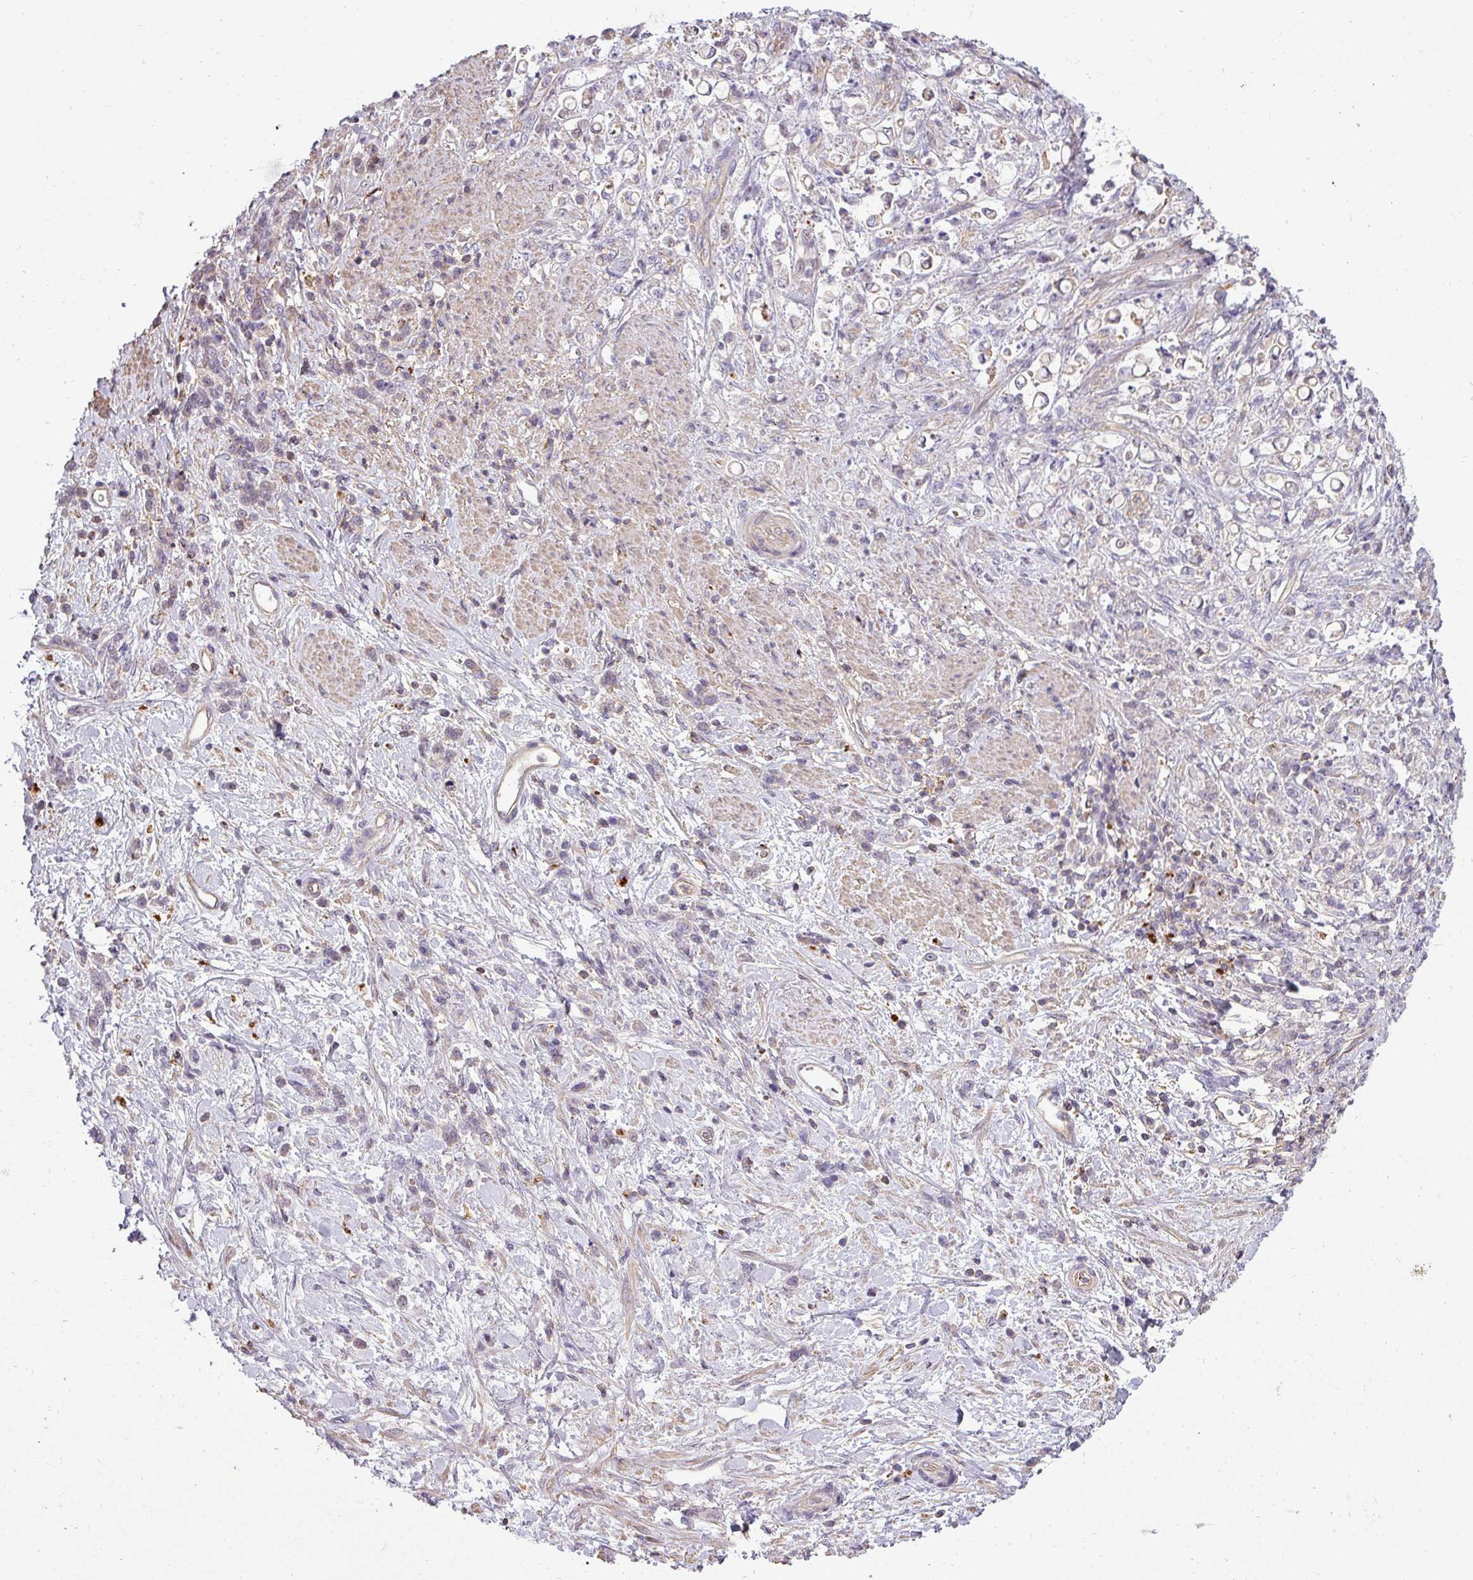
{"staining": {"intensity": "negative", "quantity": "none", "location": "none"}, "tissue": "stomach cancer", "cell_type": "Tumor cells", "image_type": "cancer", "snomed": [{"axis": "morphology", "description": "Adenocarcinoma, NOS"}, {"axis": "topography", "description": "Stomach"}], "caption": "High power microscopy image of an immunohistochemistry photomicrograph of stomach adenocarcinoma, revealing no significant expression in tumor cells.", "gene": "ZNF835", "patient": {"sex": "female", "age": 60}}